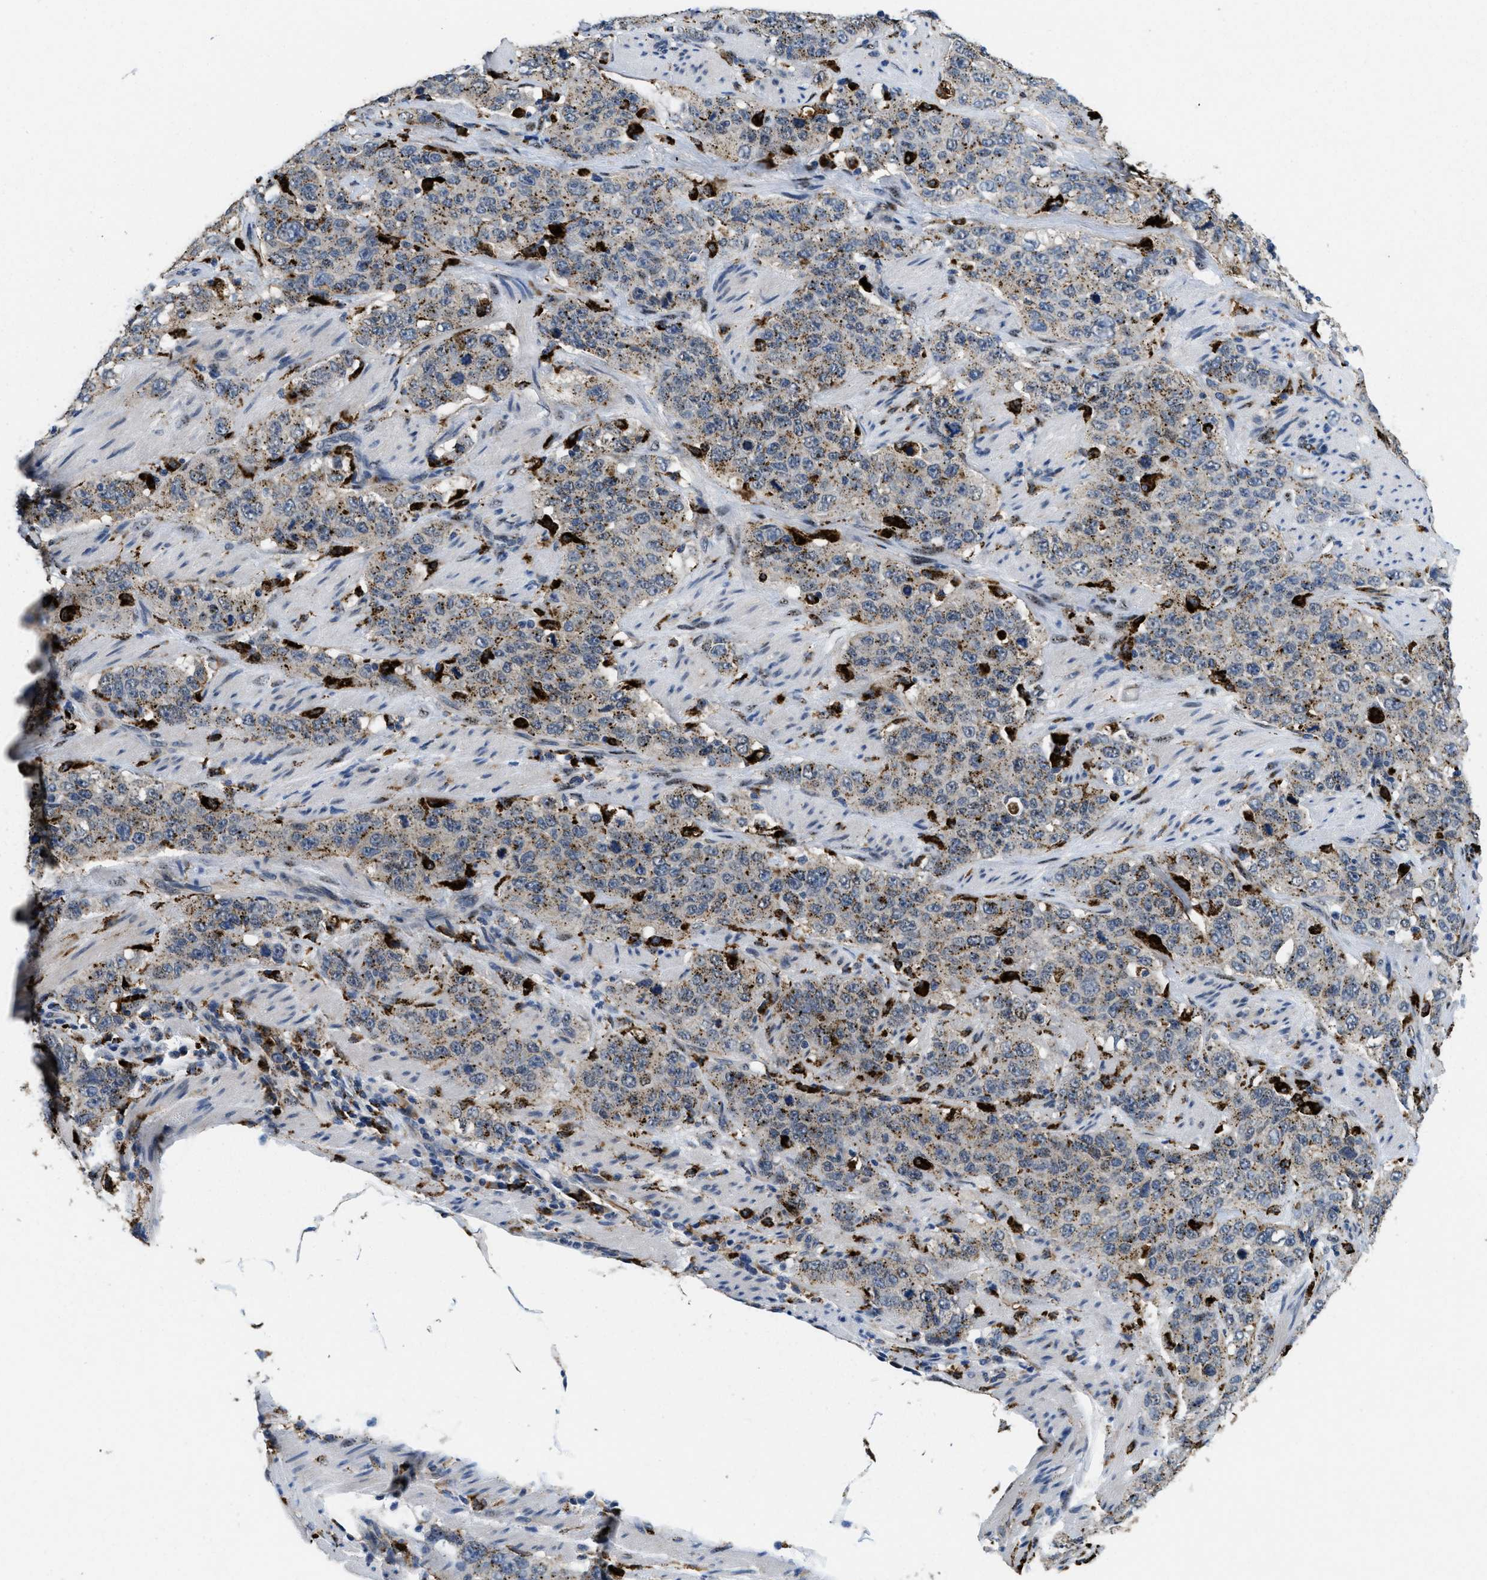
{"staining": {"intensity": "weak", "quantity": ">75%", "location": "cytoplasmic/membranous"}, "tissue": "stomach cancer", "cell_type": "Tumor cells", "image_type": "cancer", "snomed": [{"axis": "morphology", "description": "Adenocarcinoma, NOS"}, {"axis": "topography", "description": "Stomach"}], "caption": "Tumor cells display low levels of weak cytoplasmic/membranous expression in approximately >75% of cells in stomach cancer (adenocarcinoma).", "gene": "BMPR2", "patient": {"sex": "male", "age": 48}}